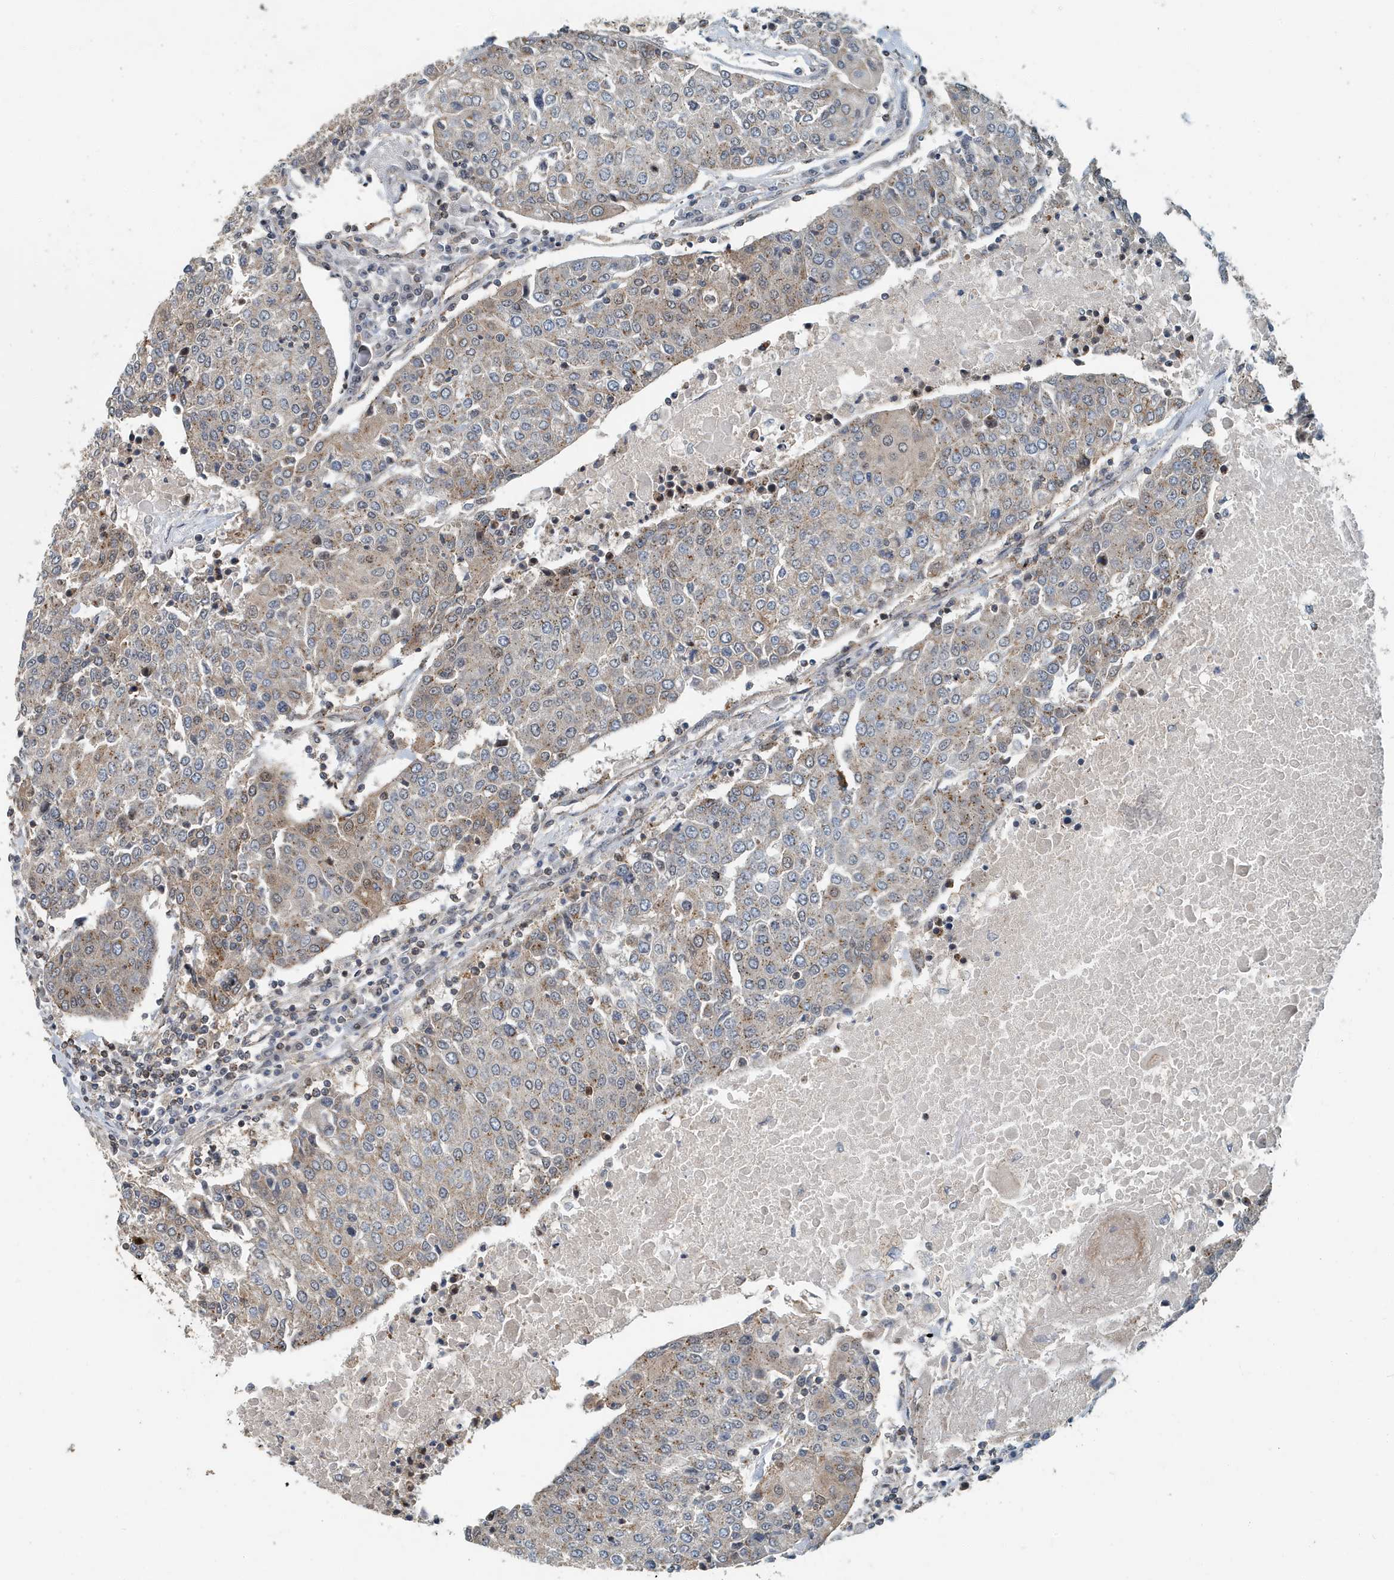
{"staining": {"intensity": "weak", "quantity": ">75%", "location": "cytoplasmic/membranous"}, "tissue": "urothelial cancer", "cell_type": "Tumor cells", "image_type": "cancer", "snomed": [{"axis": "morphology", "description": "Urothelial carcinoma, High grade"}, {"axis": "topography", "description": "Urinary bladder"}], "caption": "A micrograph showing weak cytoplasmic/membranous expression in about >75% of tumor cells in urothelial cancer, as visualized by brown immunohistochemical staining.", "gene": "KIF15", "patient": {"sex": "female", "age": 85}}